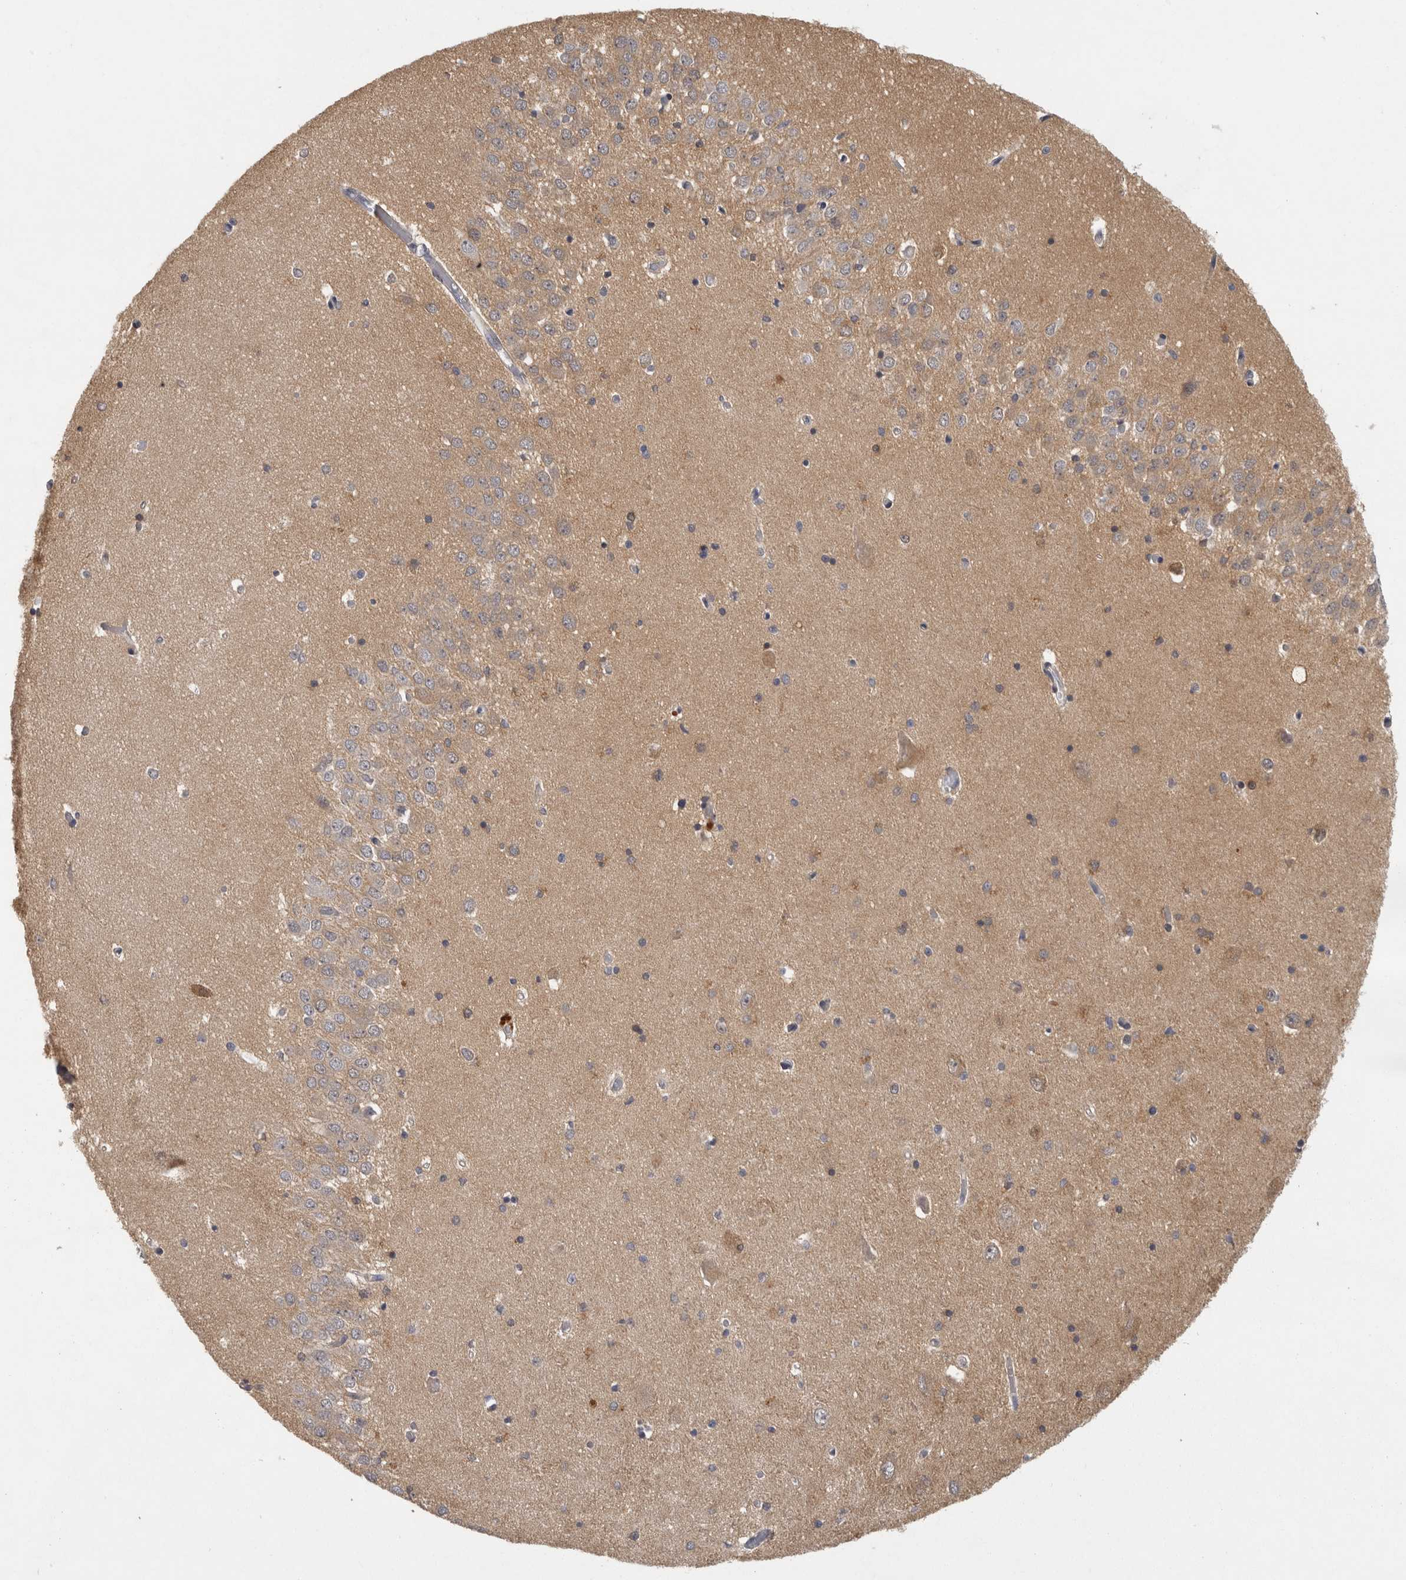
{"staining": {"intensity": "weak", "quantity": "25%-75%", "location": "cytoplasmic/membranous"}, "tissue": "hippocampus", "cell_type": "Glial cells", "image_type": "normal", "snomed": [{"axis": "morphology", "description": "Normal tissue, NOS"}, {"axis": "topography", "description": "Hippocampus"}], "caption": "Approximately 25%-75% of glial cells in benign hippocampus reveal weak cytoplasmic/membranous protein staining as visualized by brown immunohistochemical staining.", "gene": "ACAT2", "patient": {"sex": "male", "age": 45}}